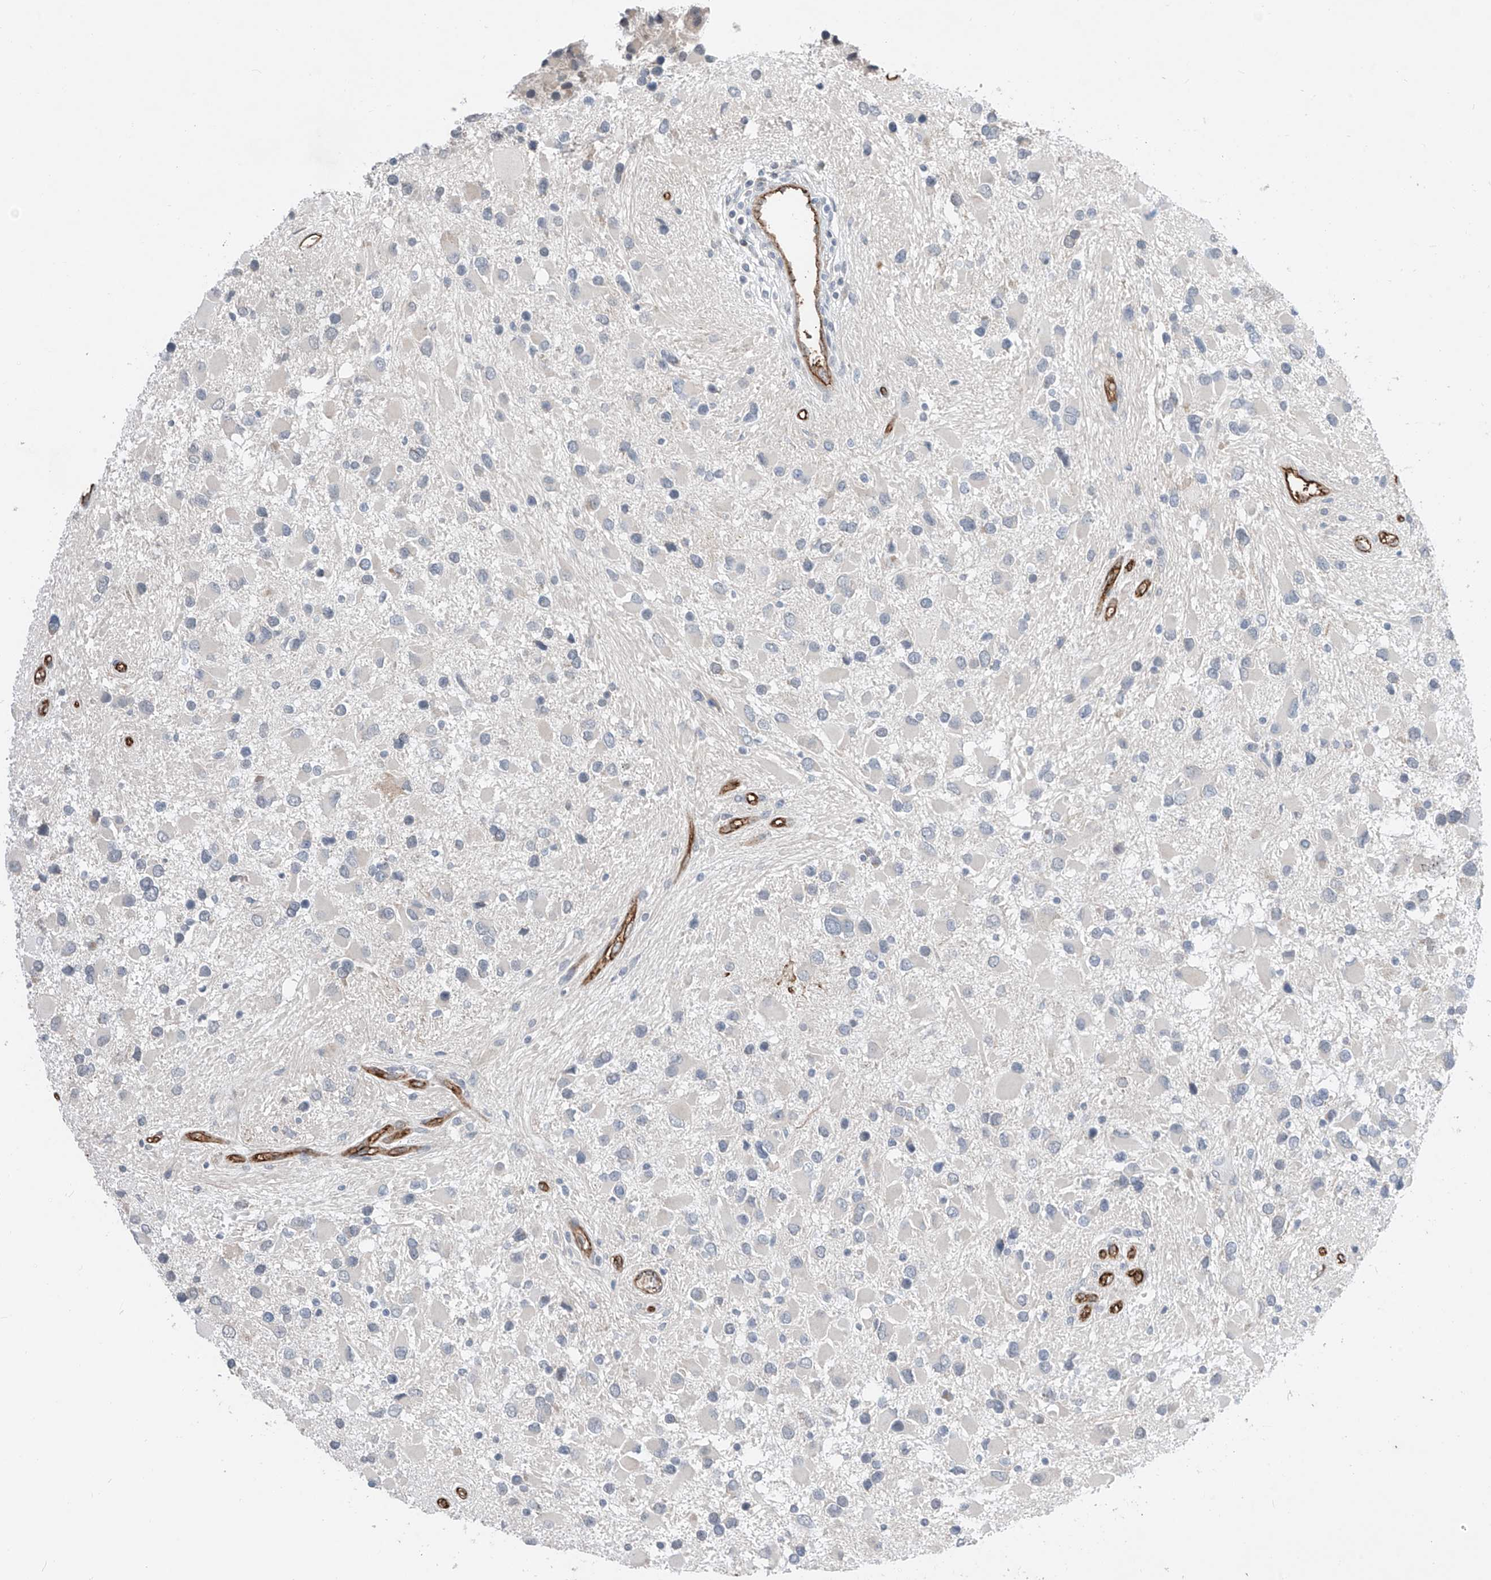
{"staining": {"intensity": "negative", "quantity": "none", "location": "none"}, "tissue": "glioma", "cell_type": "Tumor cells", "image_type": "cancer", "snomed": [{"axis": "morphology", "description": "Glioma, malignant, High grade"}, {"axis": "topography", "description": "Brain"}], "caption": "DAB (3,3'-diaminobenzidine) immunohistochemical staining of human glioma displays no significant positivity in tumor cells.", "gene": "ABLIM2", "patient": {"sex": "male", "age": 53}}